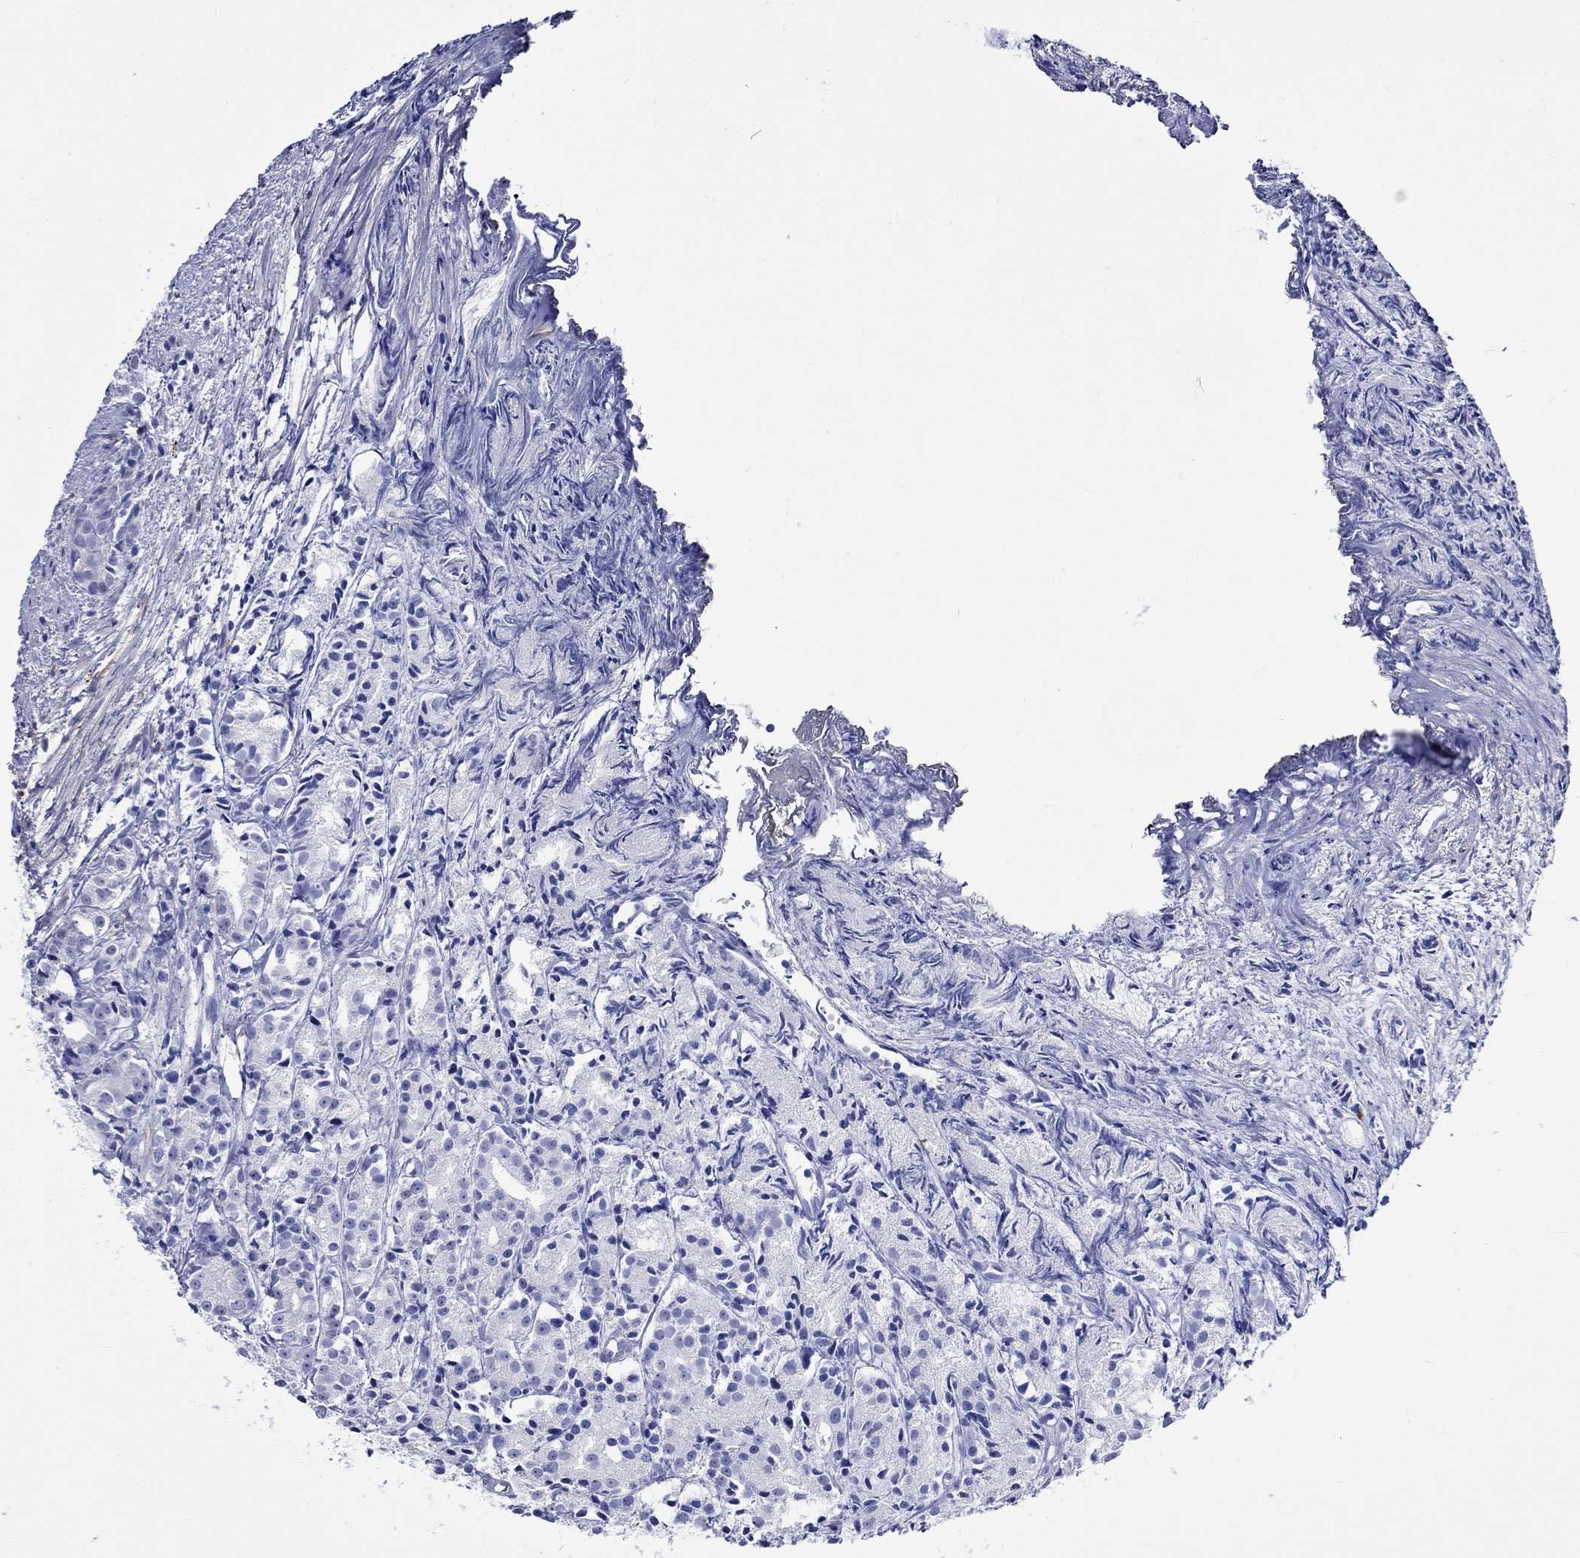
{"staining": {"intensity": "negative", "quantity": "none", "location": "none"}, "tissue": "prostate cancer", "cell_type": "Tumor cells", "image_type": "cancer", "snomed": [{"axis": "morphology", "description": "Adenocarcinoma, Medium grade"}, {"axis": "topography", "description": "Prostate"}], "caption": "A micrograph of human prostate cancer is negative for staining in tumor cells.", "gene": "CRYAB", "patient": {"sex": "male", "age": 74}}